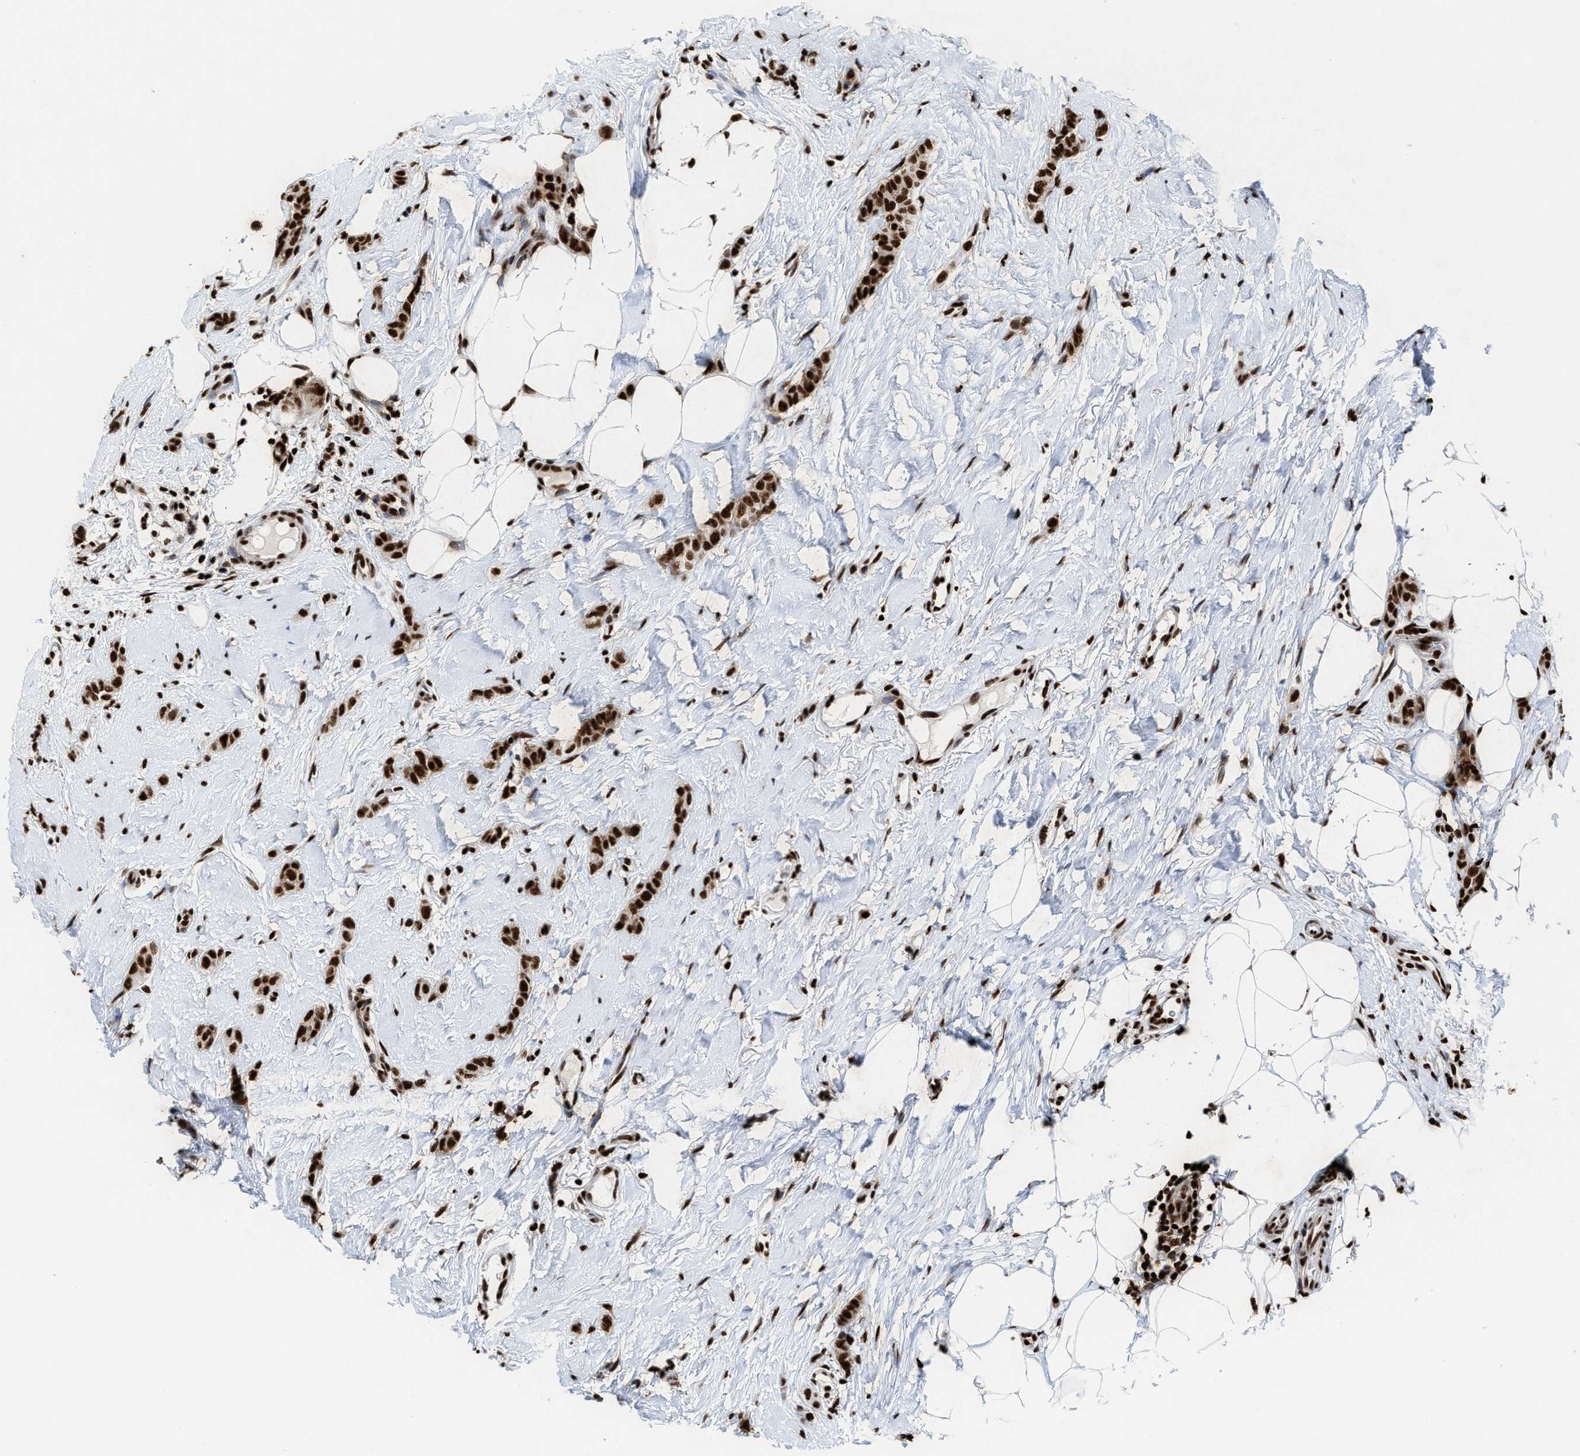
{"staining": {"intensity": "strong", "quantity": ">75%", "location": "nuclear"}, "tissue": "breast cancer", "cell_type": "Tumor cells", "image_type": "cancer", "snomed": [{"axis": "morphology", "description": "Lobular carcinoma"}, {"axis": "topography", "description": "Skin"}, {"axis": "topography", "description": "Breast"}], "caption": "The photomicrograph reveals immunohistochemical staining of breast lobular carcinoma. There is strong nuclear staining is present in about >75% of tumor cells.", "gene": "ALYREF", "patient": {"sex": "female", "age": 46}}